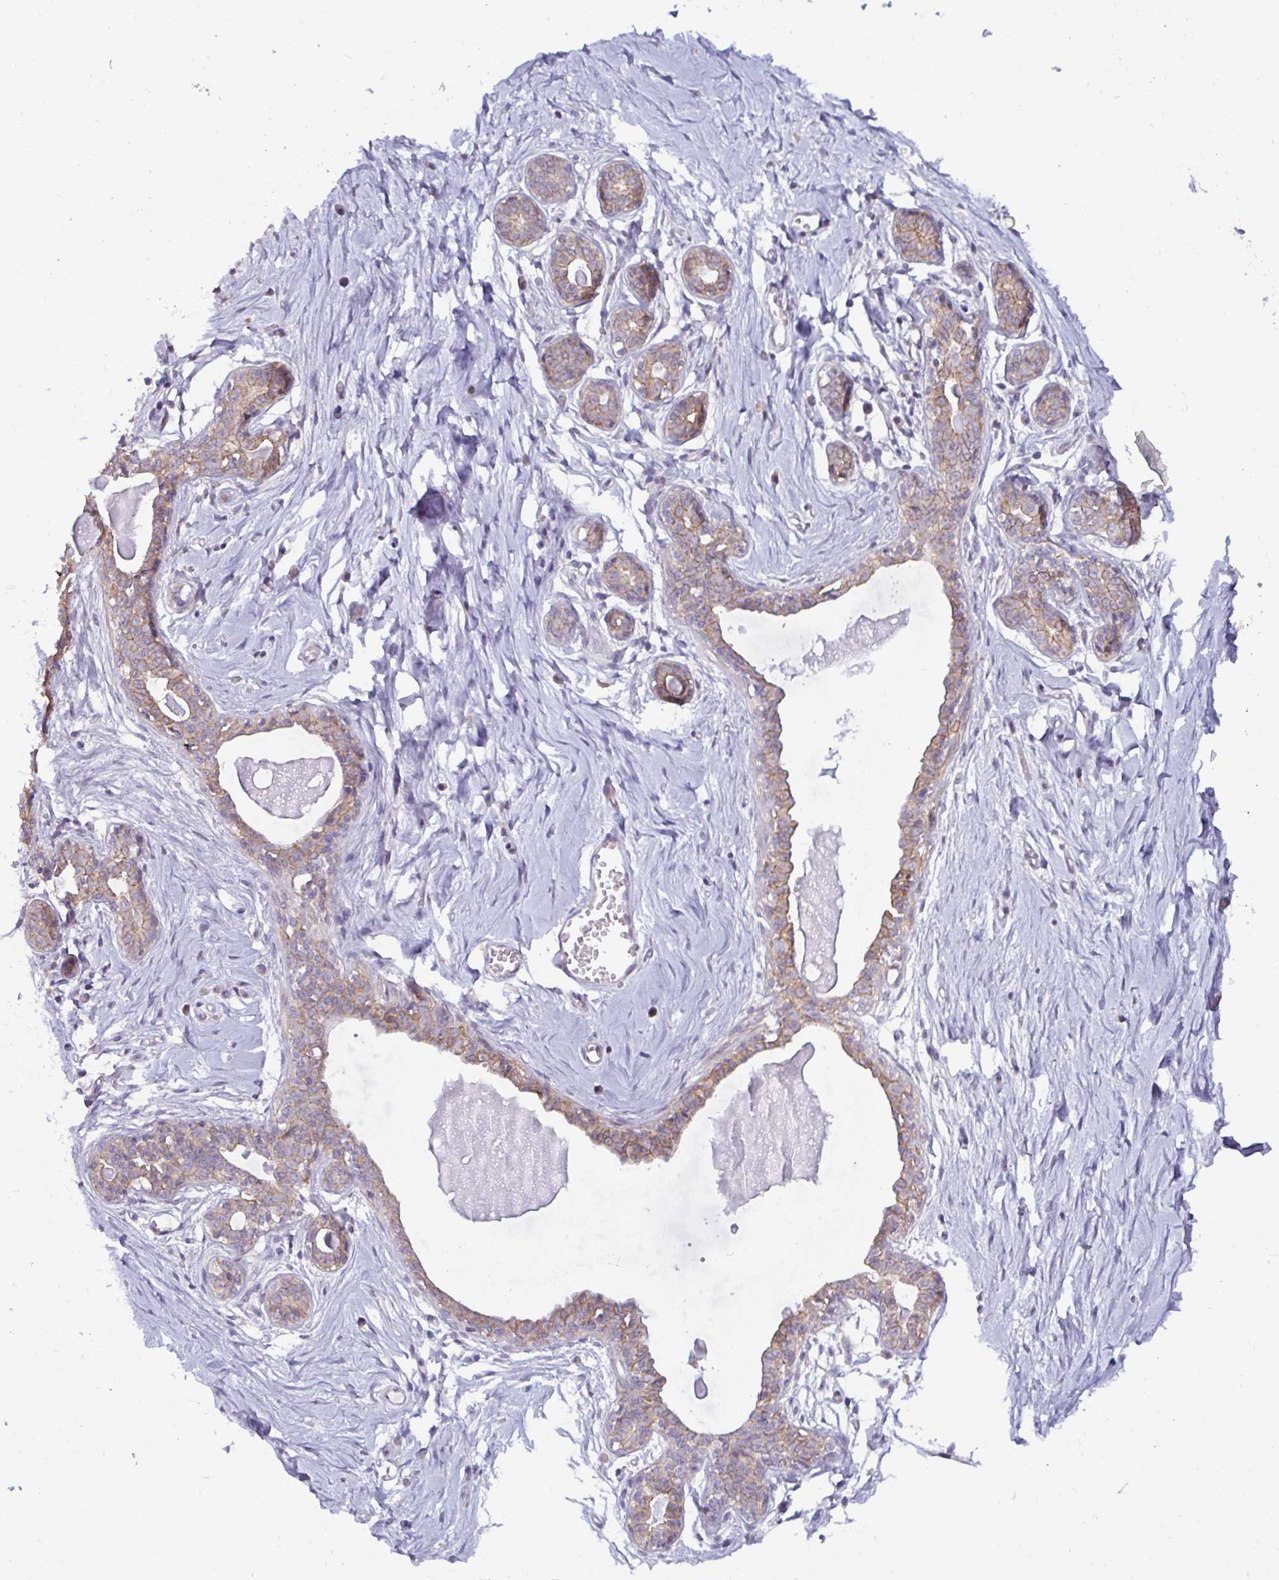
{"staining": {"intensity": "negative", "quantity": "none", "location": "none"}, "tissue": "breast", "cell_type": "Adipocytes", "image_type": "normal", "snomed": [{"axis": "morphology", "description": "Normal tissue, NOS"}, {"axis": "topography", "description": "Breast"}], "caption": "This is a photomicrograph of IHC staining of benign breast, which shows no expression in adipocytes.", "gene": "GSTM1", "patient": {"sex": "female", "age": 45}}